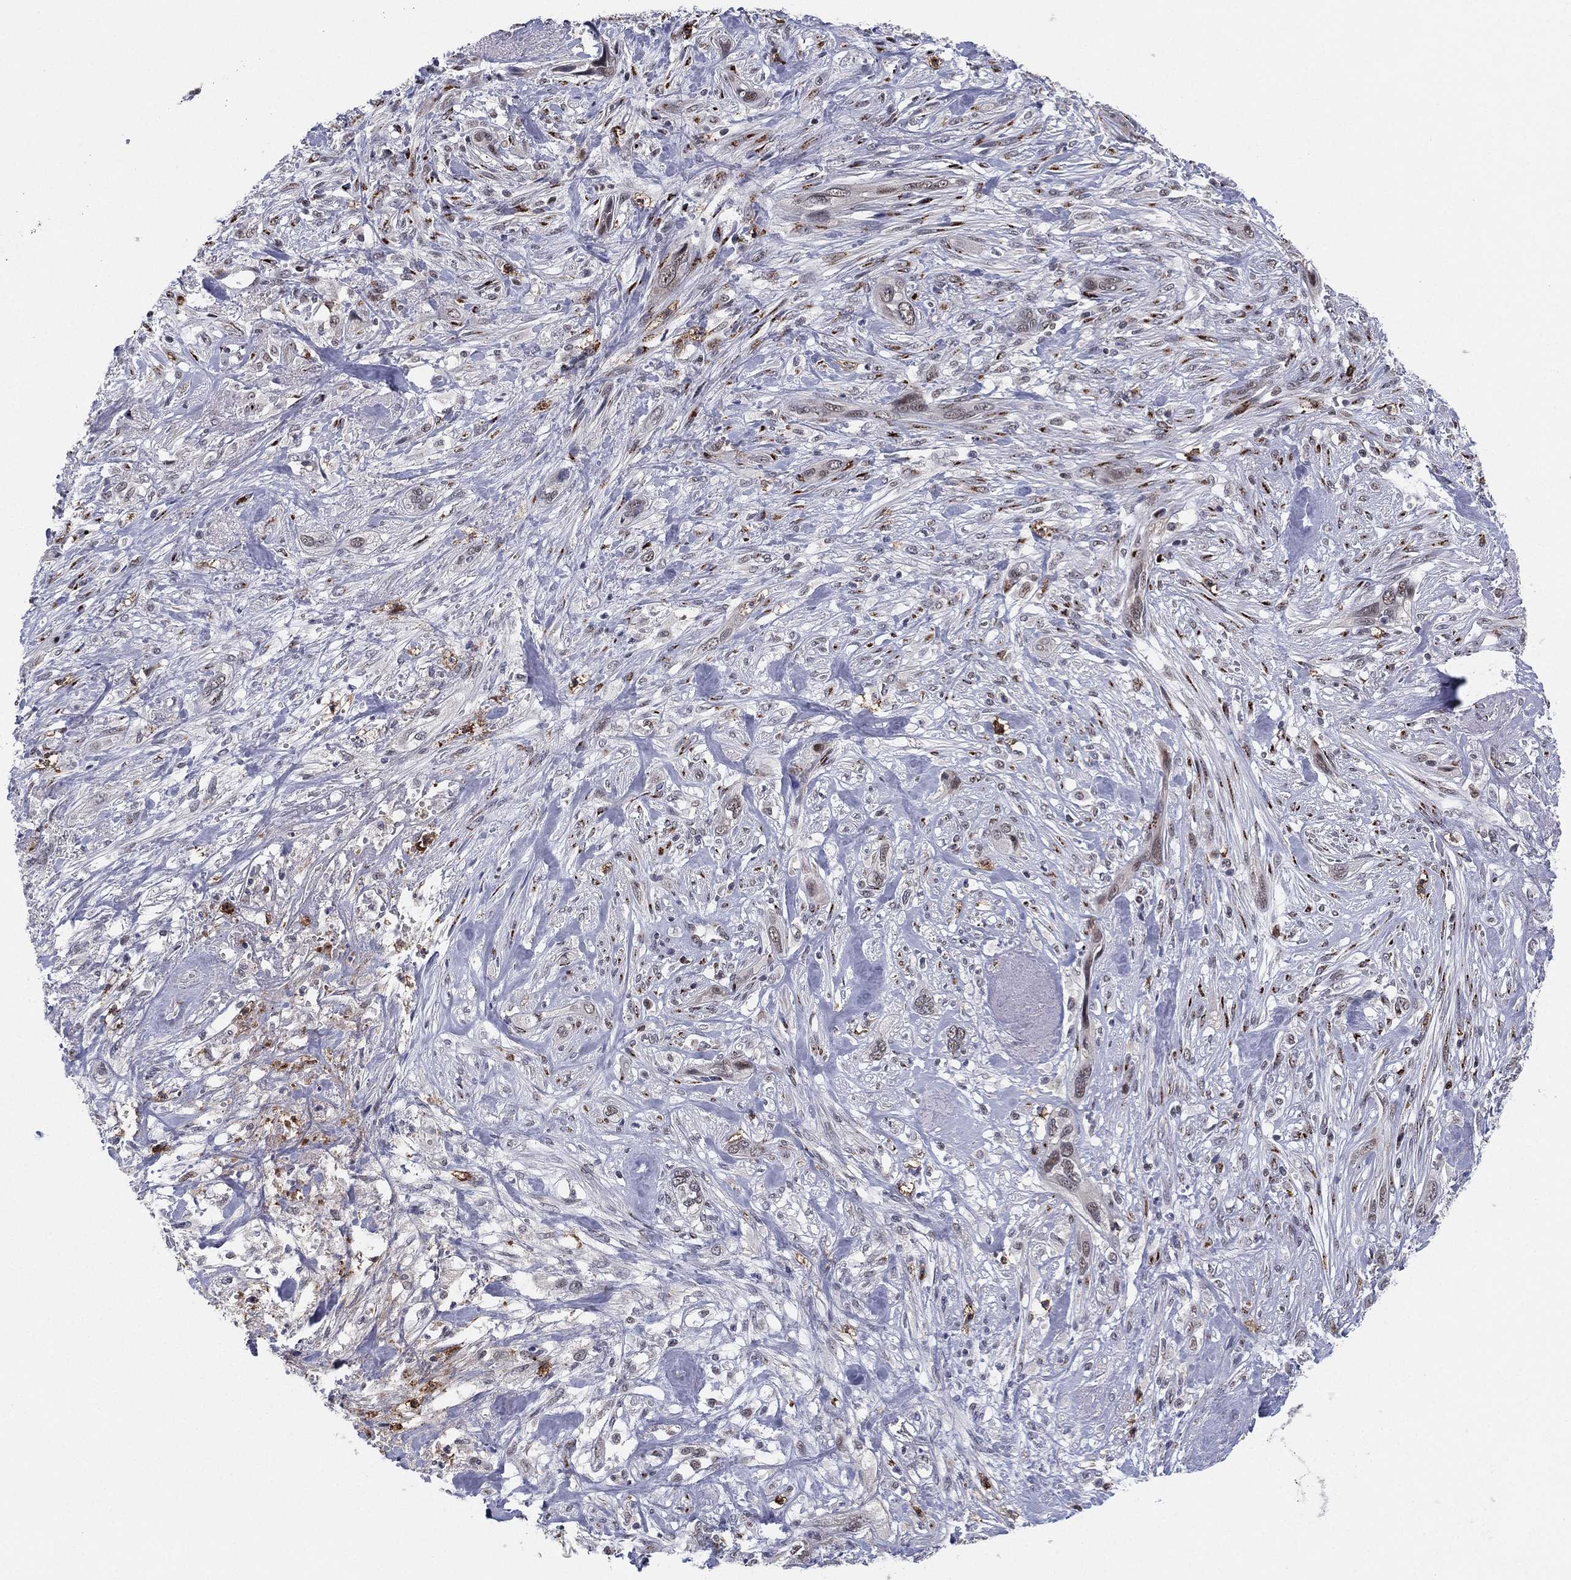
{"staining": {"intensity": "strong", "quantity": "<25%", "location": "cytoplasmic/membranous,nuclear"}, "tissue": "cervical cancer", "cell_type": "Tumor cells", "image_type": "cancer", "snomed": [{"axis": "morphology", "description": "Squamous cell carcinoma, NOS"}, {"axis": "topography", "description": "Cervix"}], "caption": "About <25% of tumor cells in squamous cell carcinoma (cervical) demonstrate strong cytoplasmic/membranous and nuclear protein expression as visualized by brown immunohistochemical staining.", "gene": "CD177", "patient": {"sex": "female", "age": 57}}